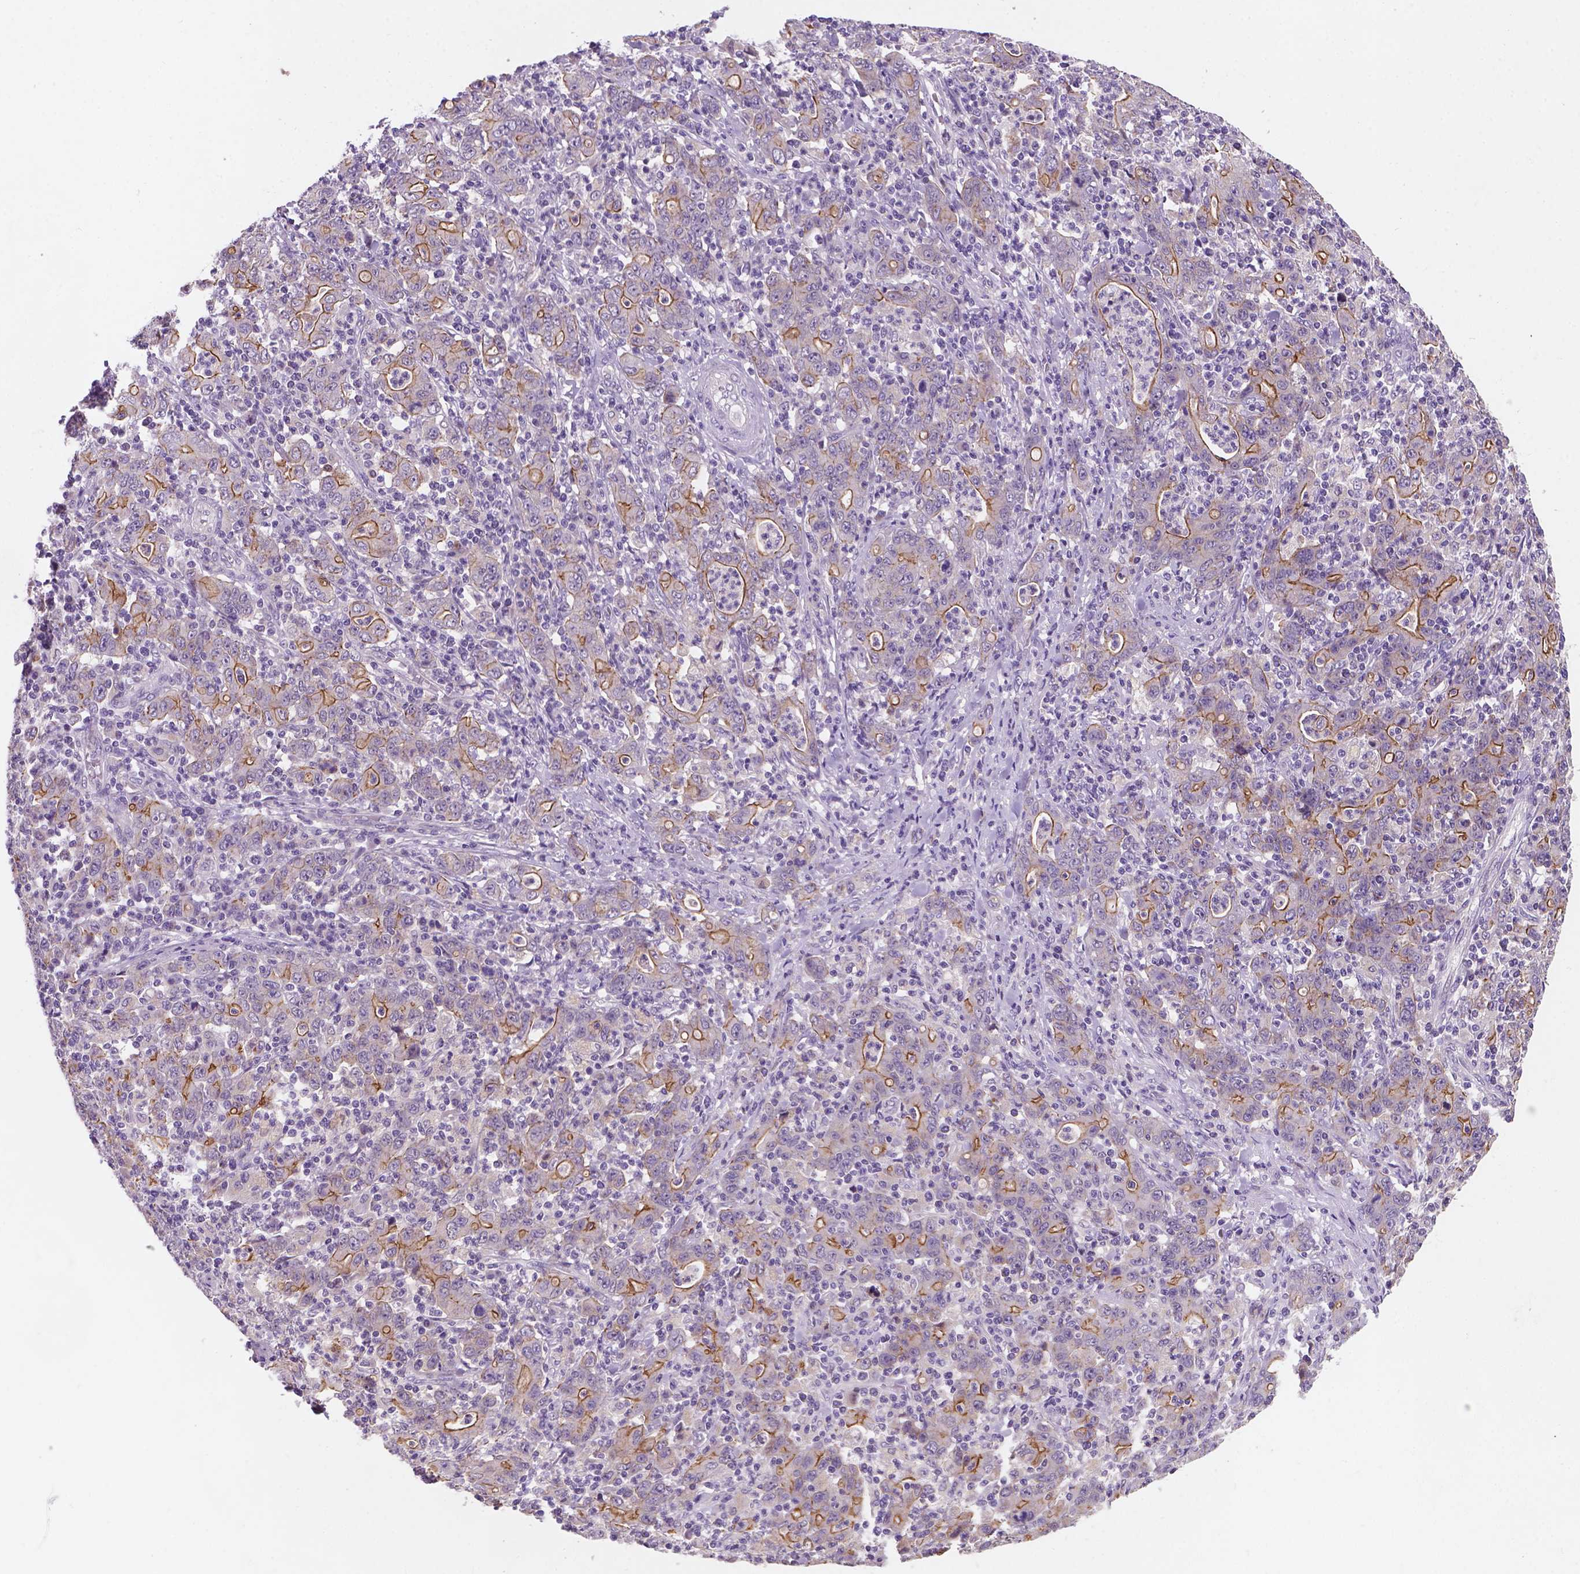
{"staining": {"intensity": "moderate", "quantity": "<25%", "location": "cytoplasmic/membranous"}, "tissue": "stomach cancer", "cell_type": "Tumor cells", "image_type": "cancer", "snomed": [{"axis": "morphology", "description": "Adenocarcinoma, NOS"}, {"axis": "topography", "description": "Stomach, upper"}], "caption": "IHC photomicrograph of adenocarcinoma (stomach) stained for a protein (brown), which shows low levels of moderate cytoplasmic/membranous expression in about <25% of tumor cells.", "gene": "GXYLT2", "patient": {"sex": "male", "age": 69}}